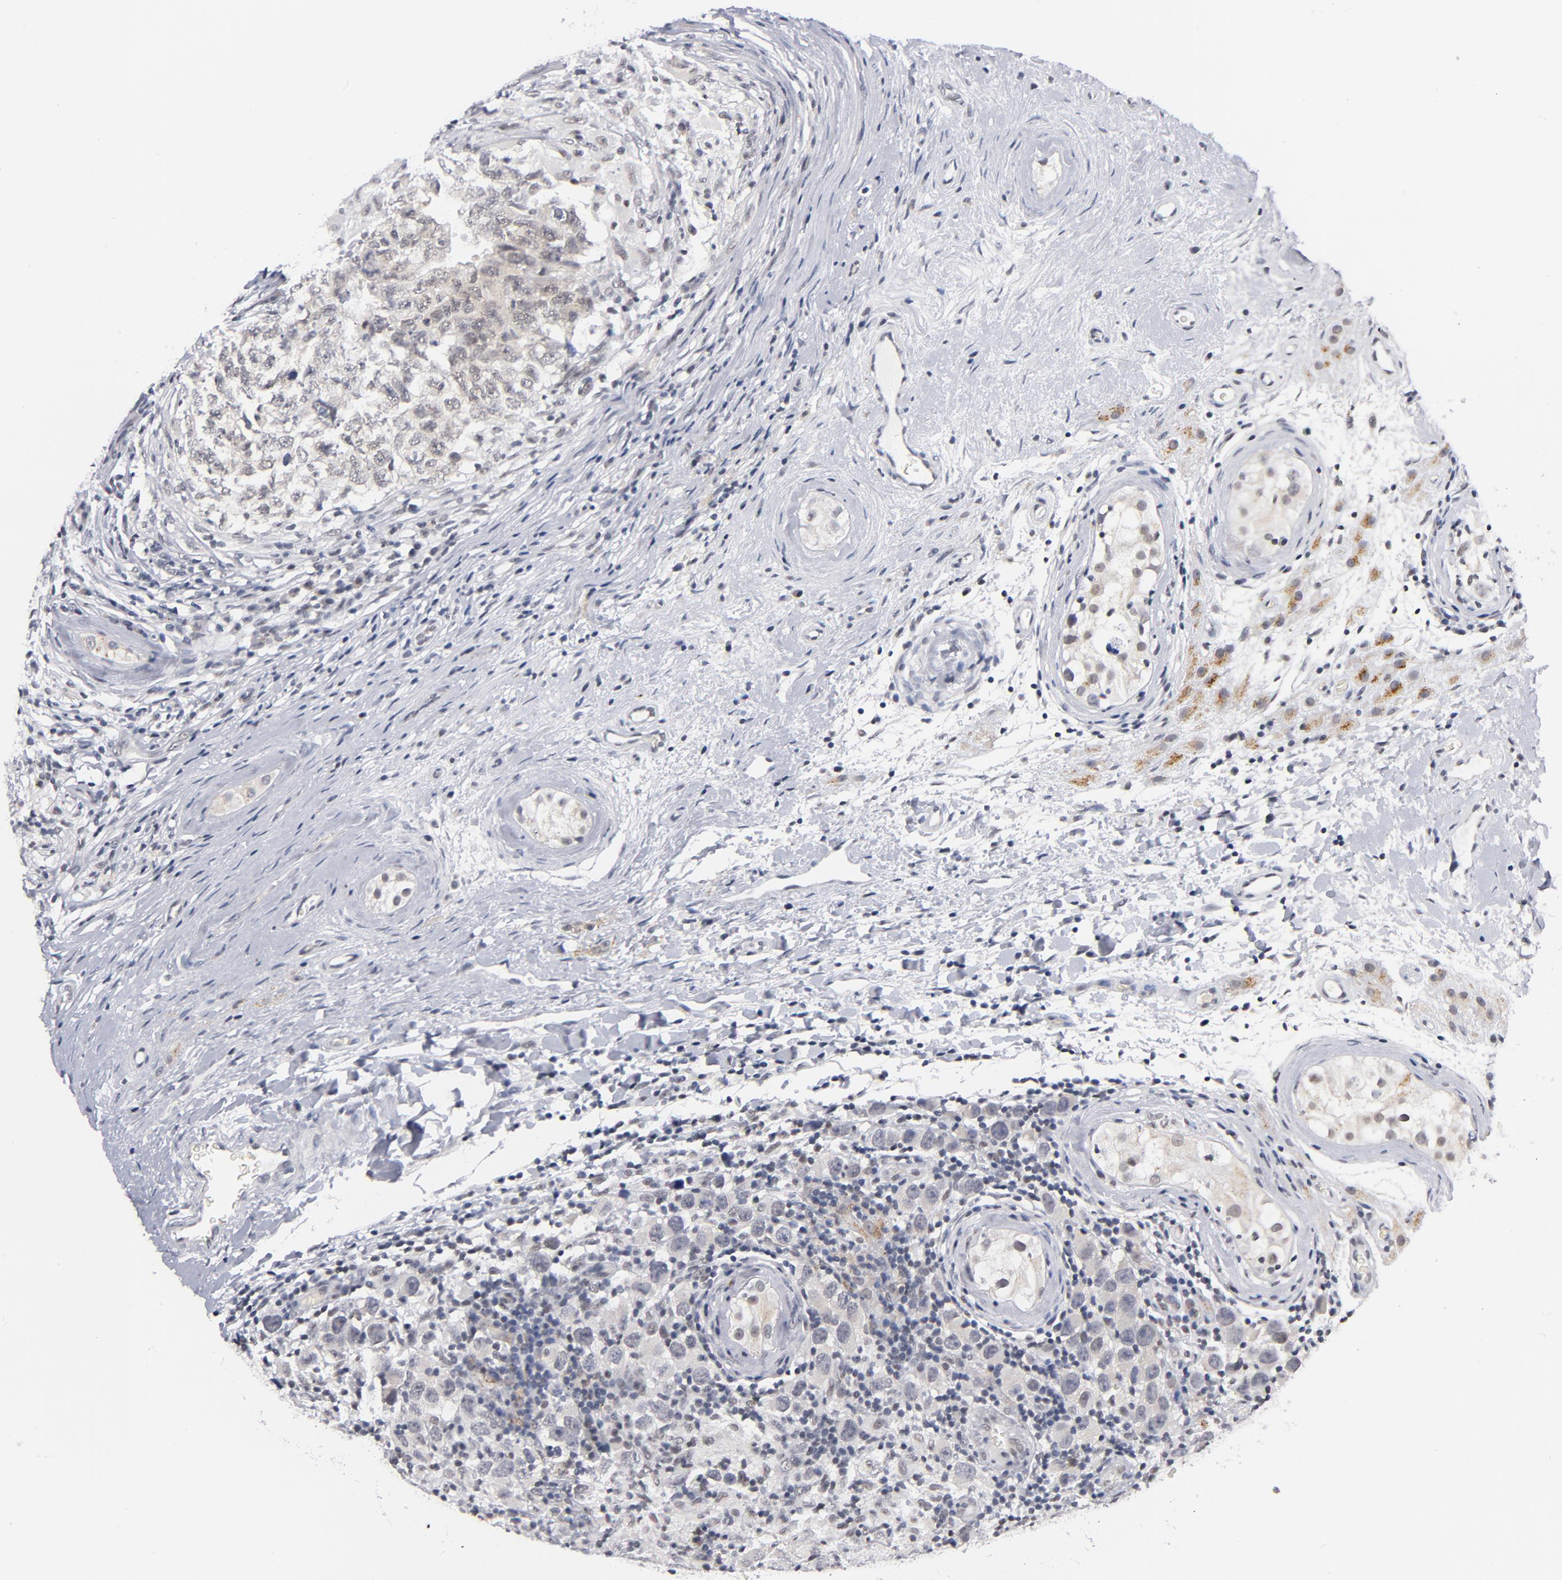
{"staining": {"intensity": "weak", "quantity": "25%-75%", "location": "nuclear"}, "tissue": "testis cancer", "cell_type": "Tumor cells", "image_type": "cancer", "snomed": [{"axis": "morphology", "description": "Carcinoma, Embryonal, NOS"}, {"axis": "topography", "description": "Testis"}], "caption": "Immunohistochemical staining of human testis cancer reveals low levels of weak nuclear expression in approximately 25%-75% of tumor cells. Ihc stains the protein of interest in brown and the nuclei are stained blue.", "gene": "BAP1", "patient": {"sex": "male", "age": 21}}